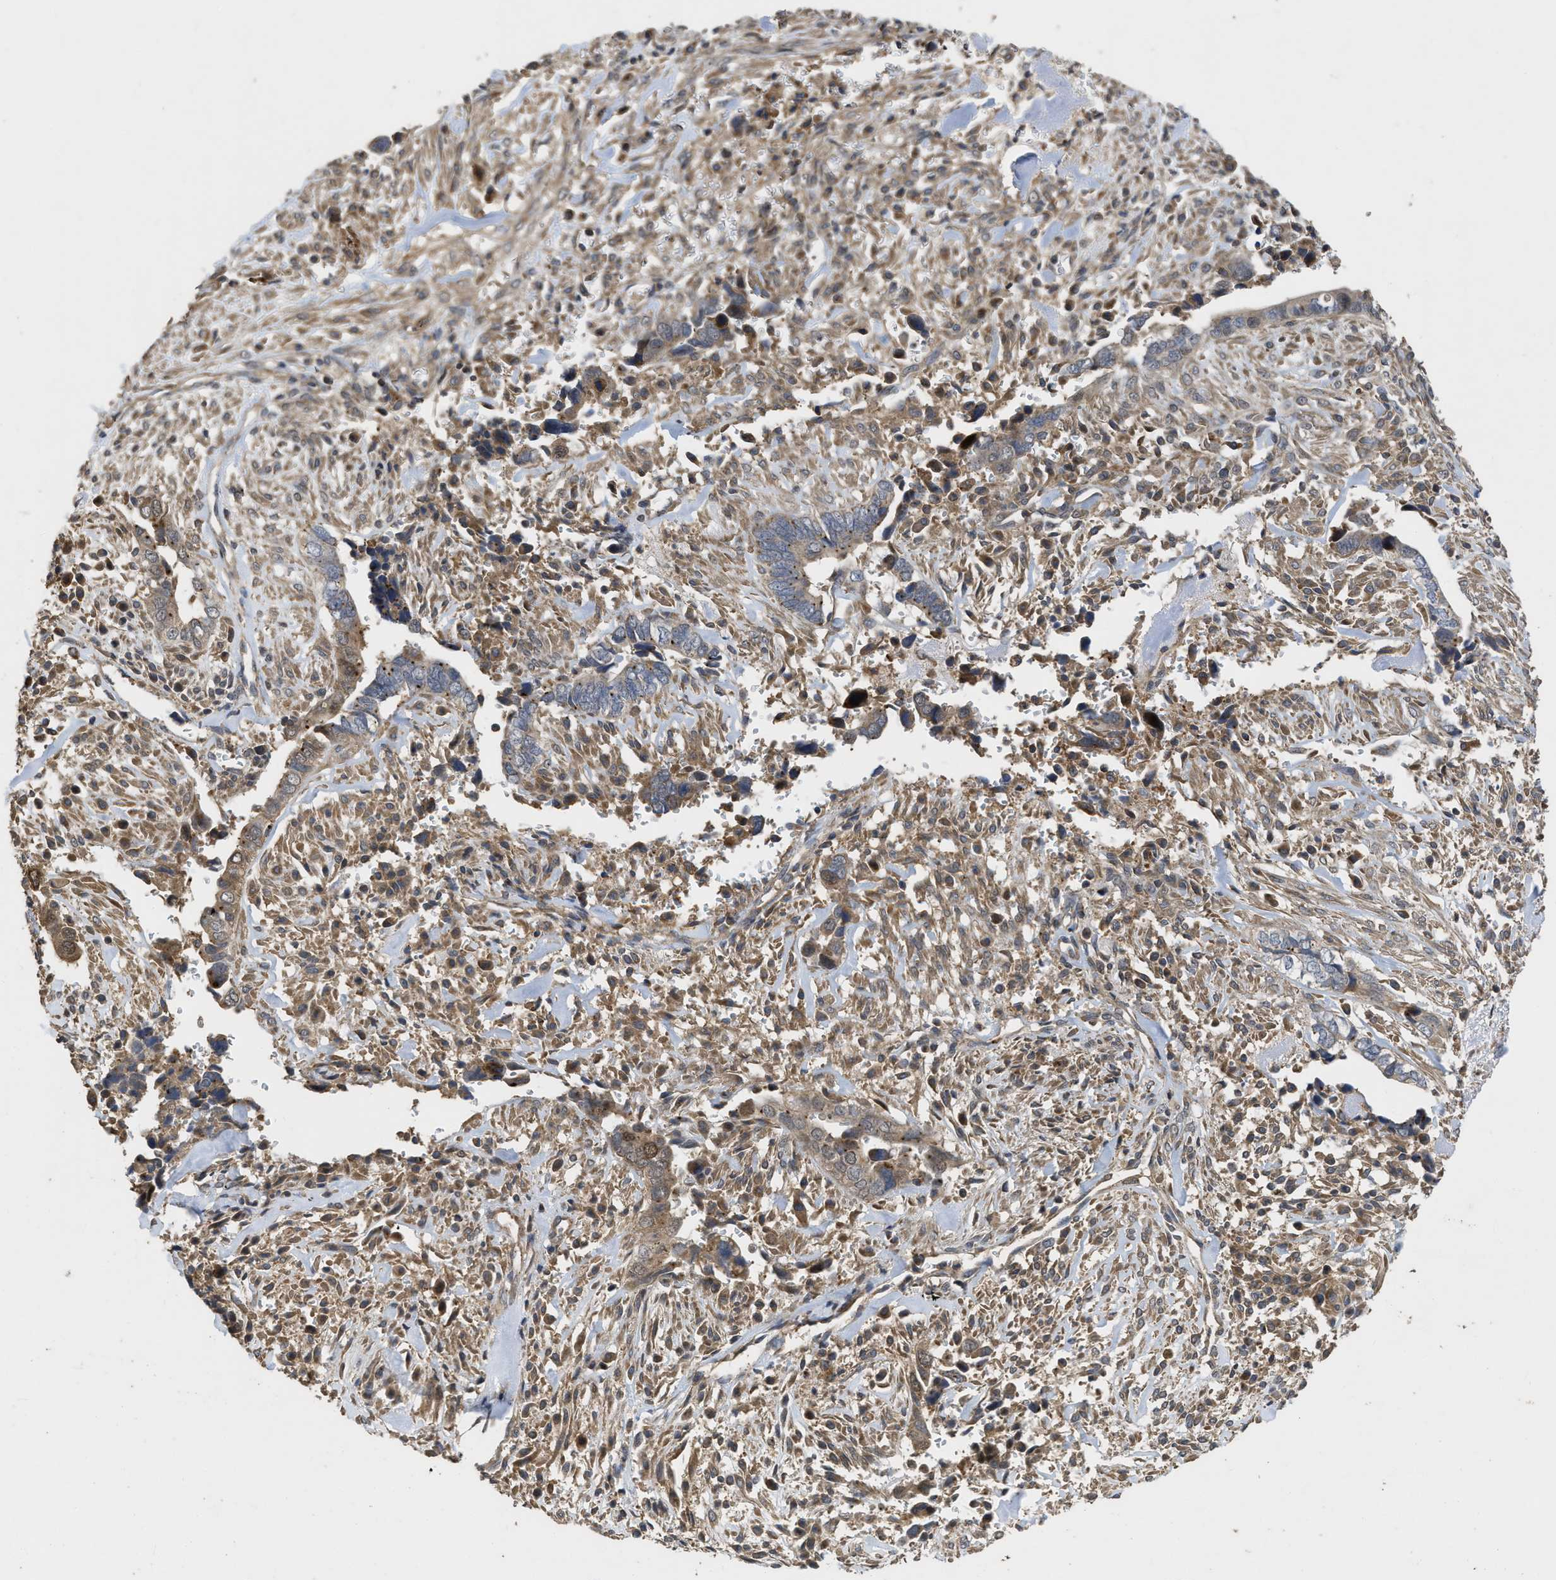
{"staining": {"intensity": "moderate", "quantity": "25%-75%", "location": "cytoplasmic/membranous"}, "tissue": "liver cancer", "cell_type": "Tumor cells", "image_type": "cancer", "snomed": [{"axis": "morphology", "description": "Cholangiocarcinoma"}, {"axis": "topography", "description": "Liver"}], "caption": "Protein positivity by immunohistochemistry (IHC) demonstrates moderate cytoplasmic/membranous positivity in approximately 25%-75% of tumor cells in cholangiocarcinoma (liver).", "gene": "CBR3", "patient": {"sex": "female", "age": 79}}